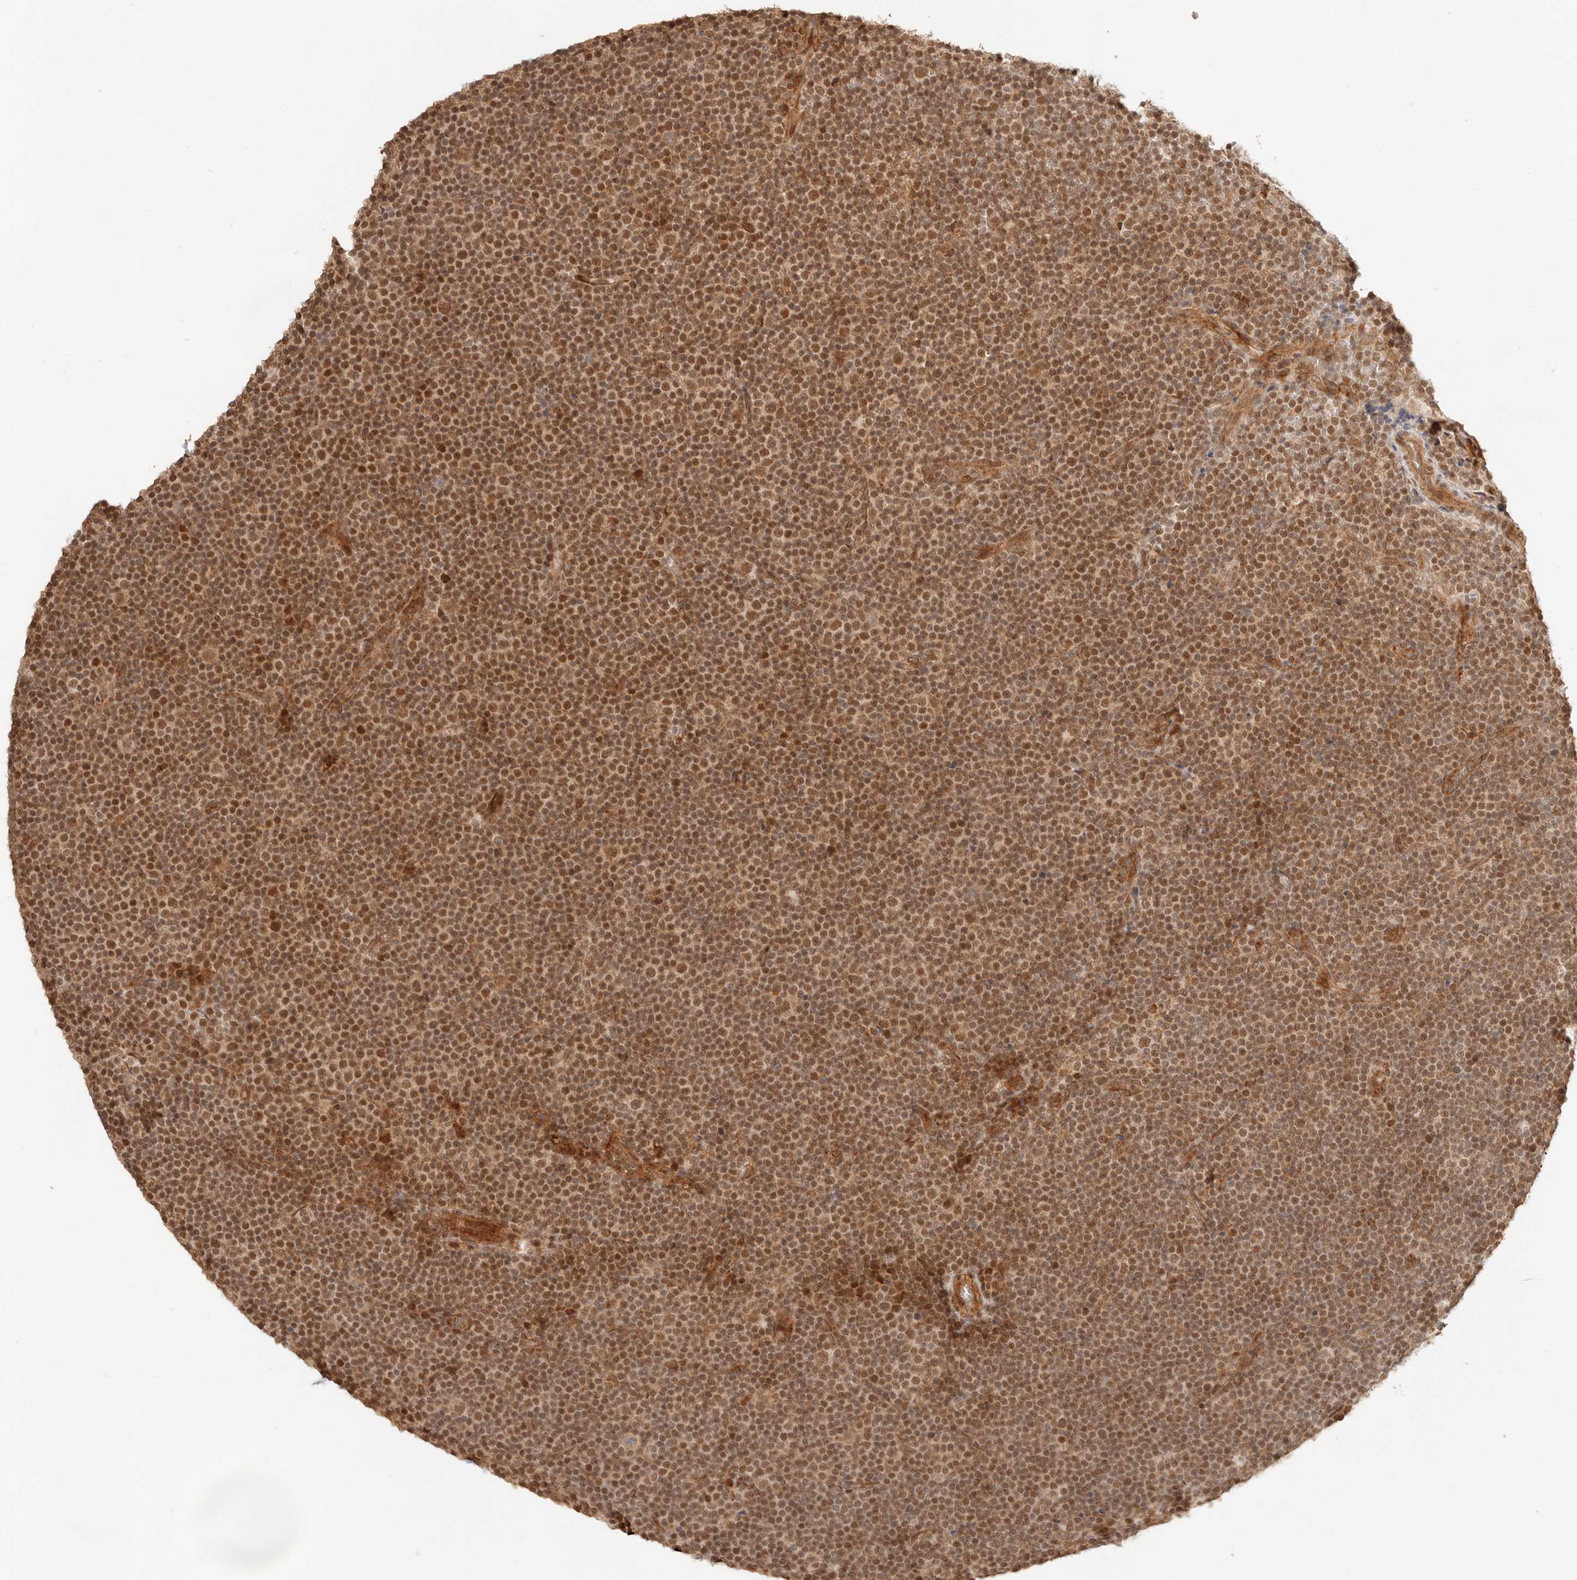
{"staining": {"intensity": "moderate", "quantity": ">75%", "location": "nuclear"}, "tissue": "lymphoma", "cell_type": "Tumor cells", "image_type": "cancer", "snomed": [{"axis": "morphology", "description": "Malignant lymphoma, non-Hodgkin's type, Low grade"}, {"axis": "topography", "description": "Lymph node"}], "caption": "Lymphoma tissue demonstrates moderate nuclear positivity in approximately >75% of tumor cells, visualized by immunohistochemistry.", "gene": "BAALC", "patient": {"sex": "female", "age": 67}}